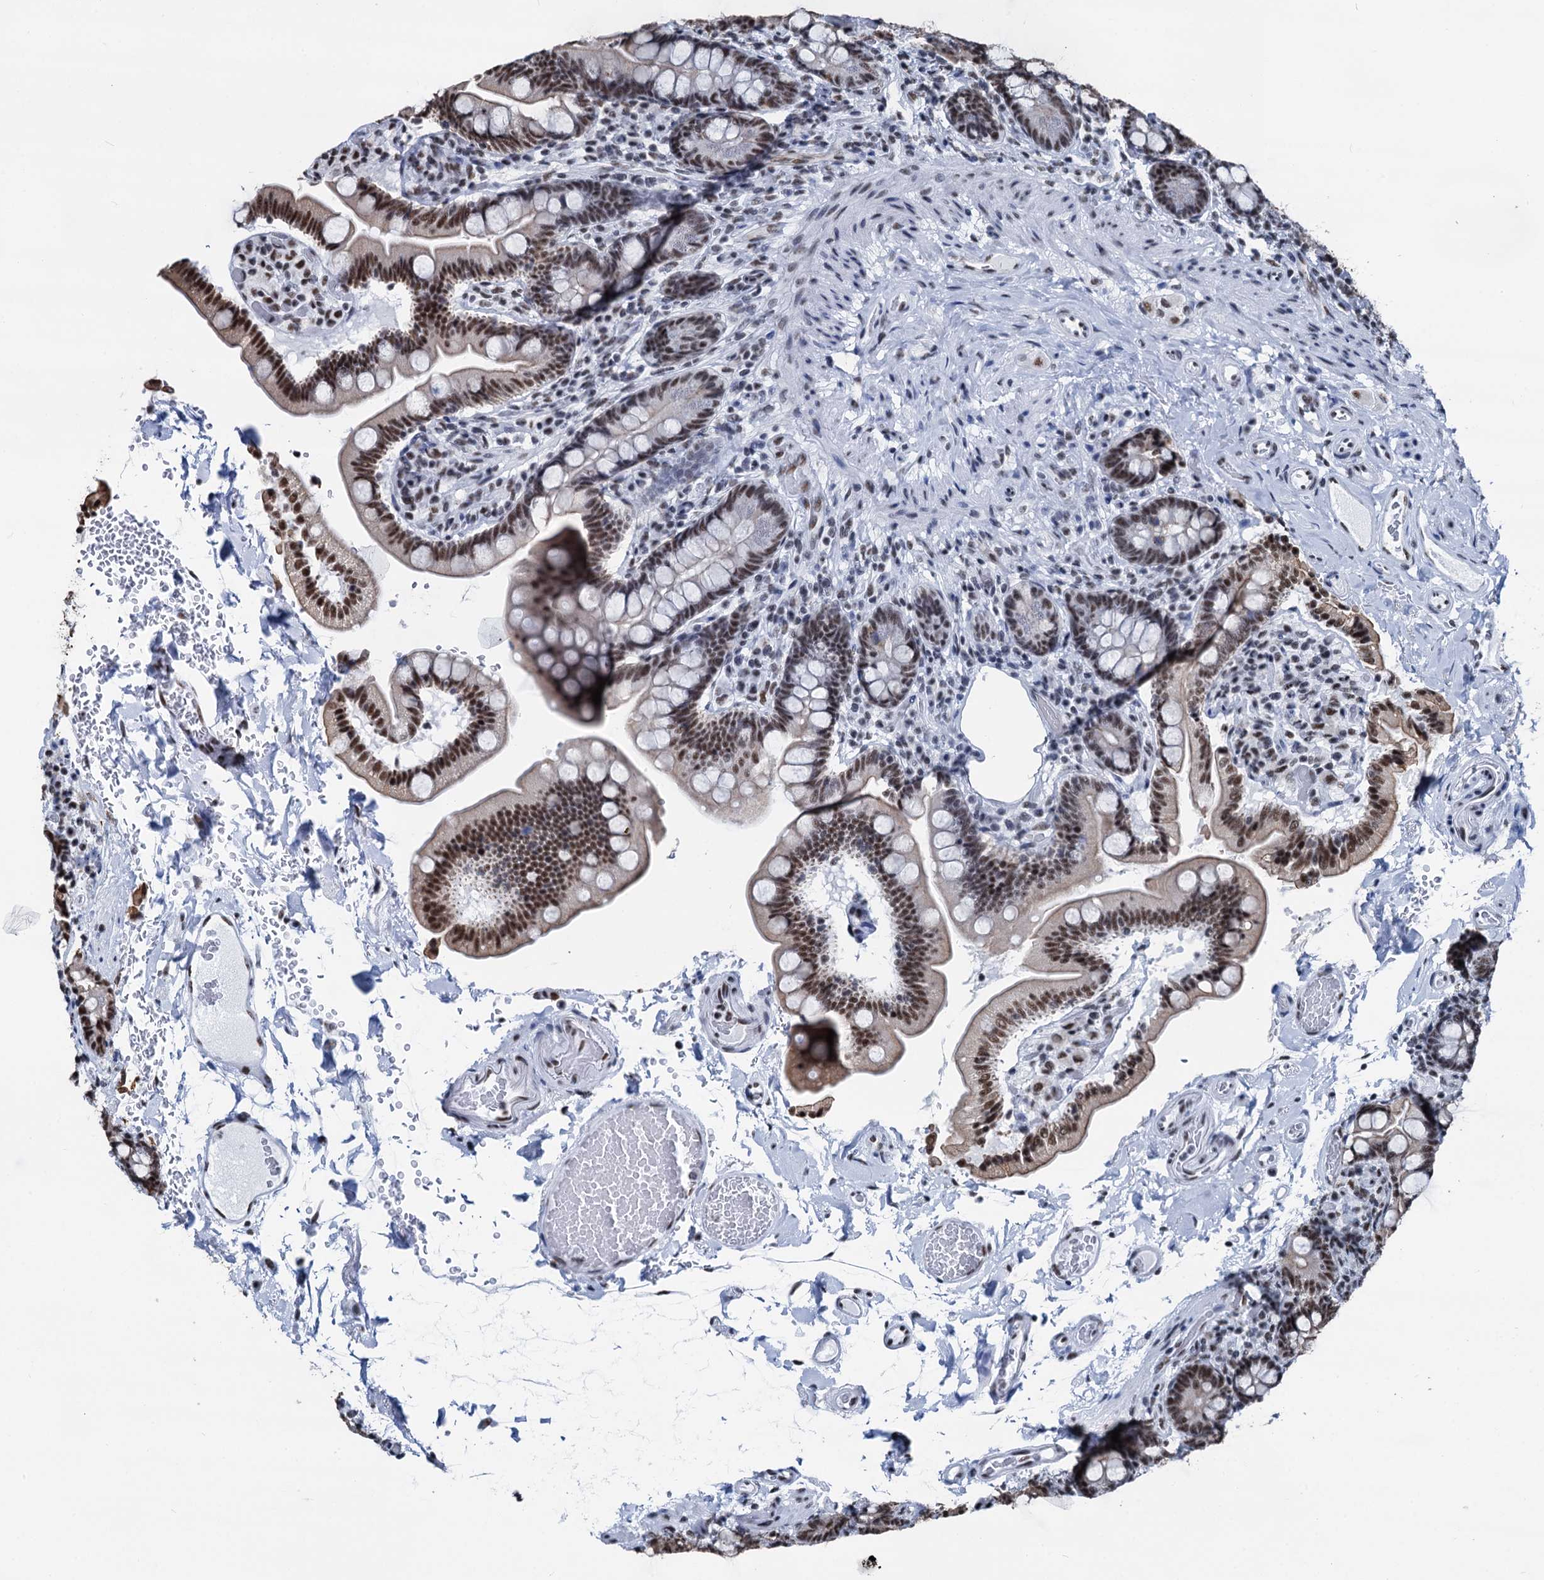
{"staining": {"intensity": "moderate", "quantity": ">75%", "location": "nuclear"}, "tissue": "small intestine", "cell_type": "Glandular cells", "image_type": "normal", "snomed": [{"axis": "morphology", "description": "Normal tissue, NOS"}, {"axis": "topography", "description": "Small intestine"}], "caption": "A histopathology image of small intestine stained for a protein reveals moderate nuclear brown staining in glandular cells.", "gene": "DDX23", "patient": {"sex": "female", "age": 64}}